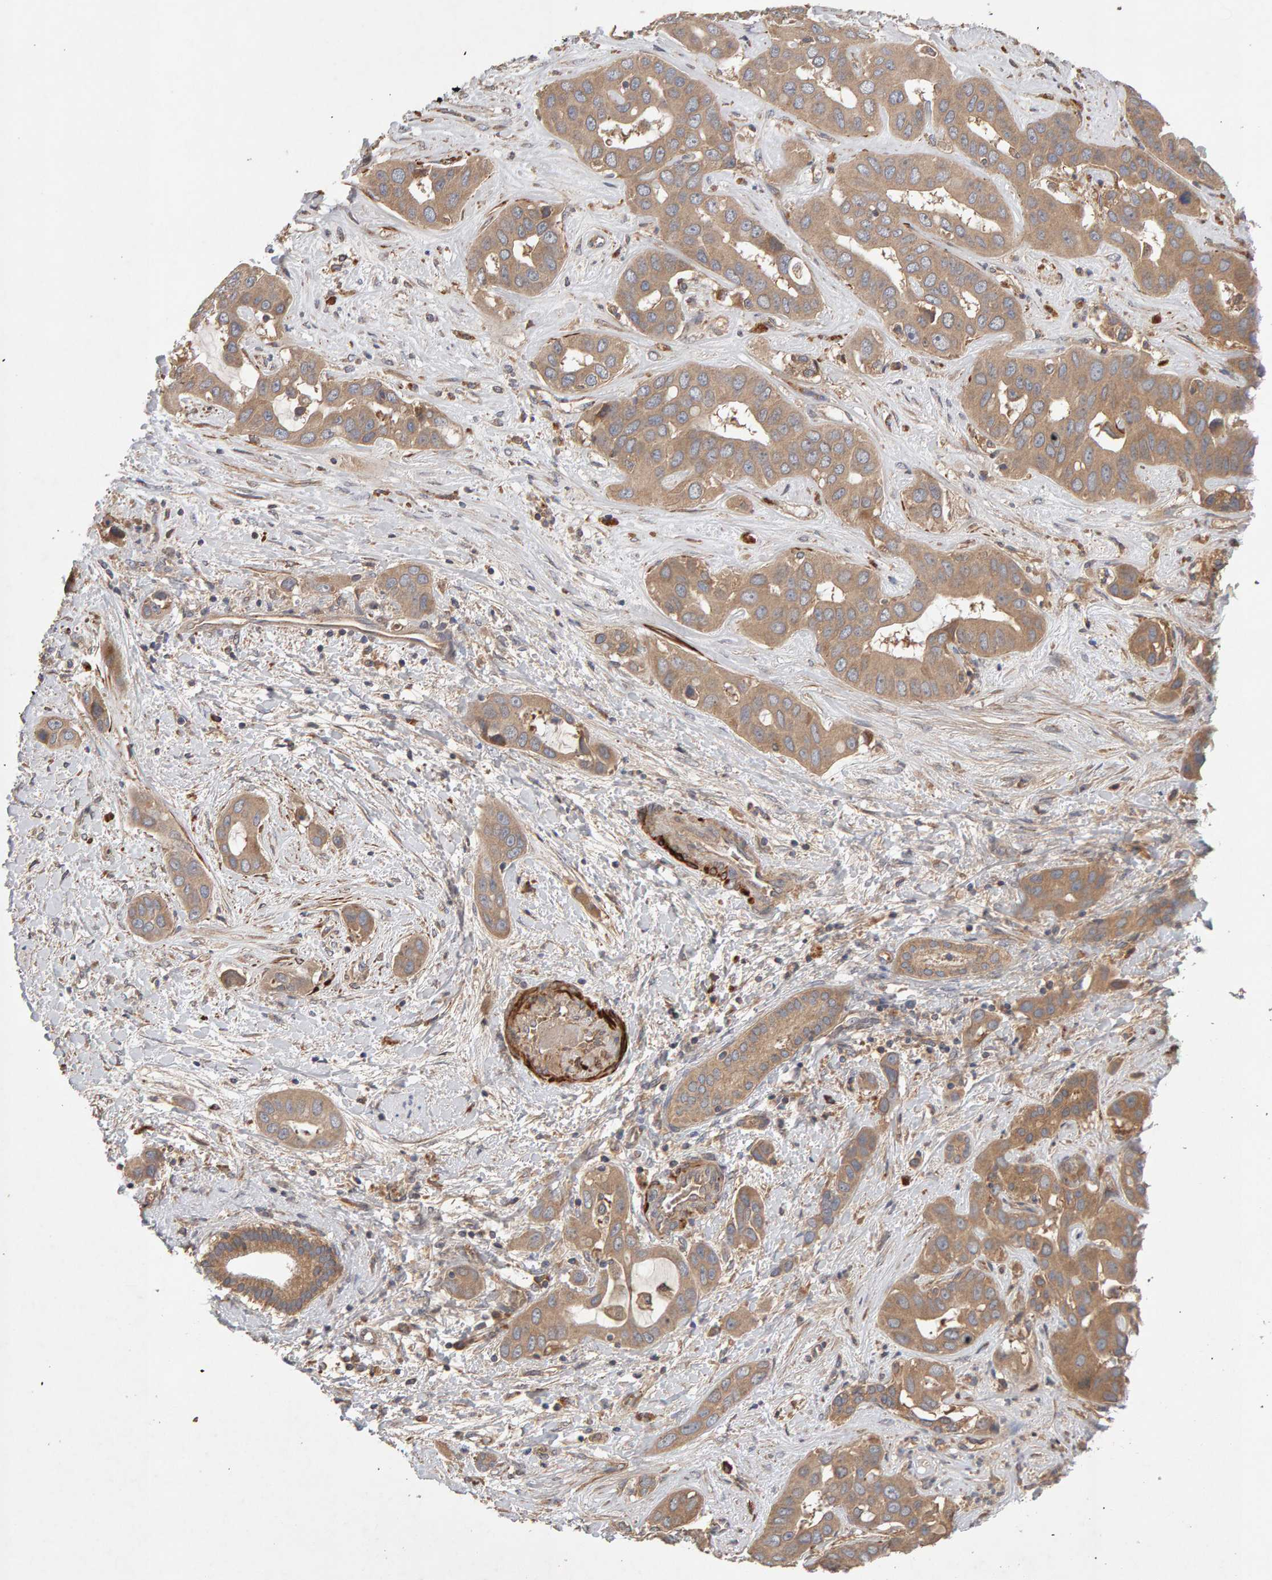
{"staining": {"intensity": "moderate", "quantity": ">75%", "location": "cytoplasmic/membranous"}, "tissue": "liver cancer", "cell_type": "Tumor cells", "image_type": "cancer", "snomed": [{"axis": "morphology", "description": "Cholangiocarcinoma"}, {"axis": "topography", "description": "Liver"}], "caption": "Protein expression analysis of human liver cancer (cholangiocarcinoma) reveals moderate cytoplasmic/membranous positivity in approximately >75% of tumor cells.", "gene": "RNF19A", "patient": {"sex": "female", "age": 52}}